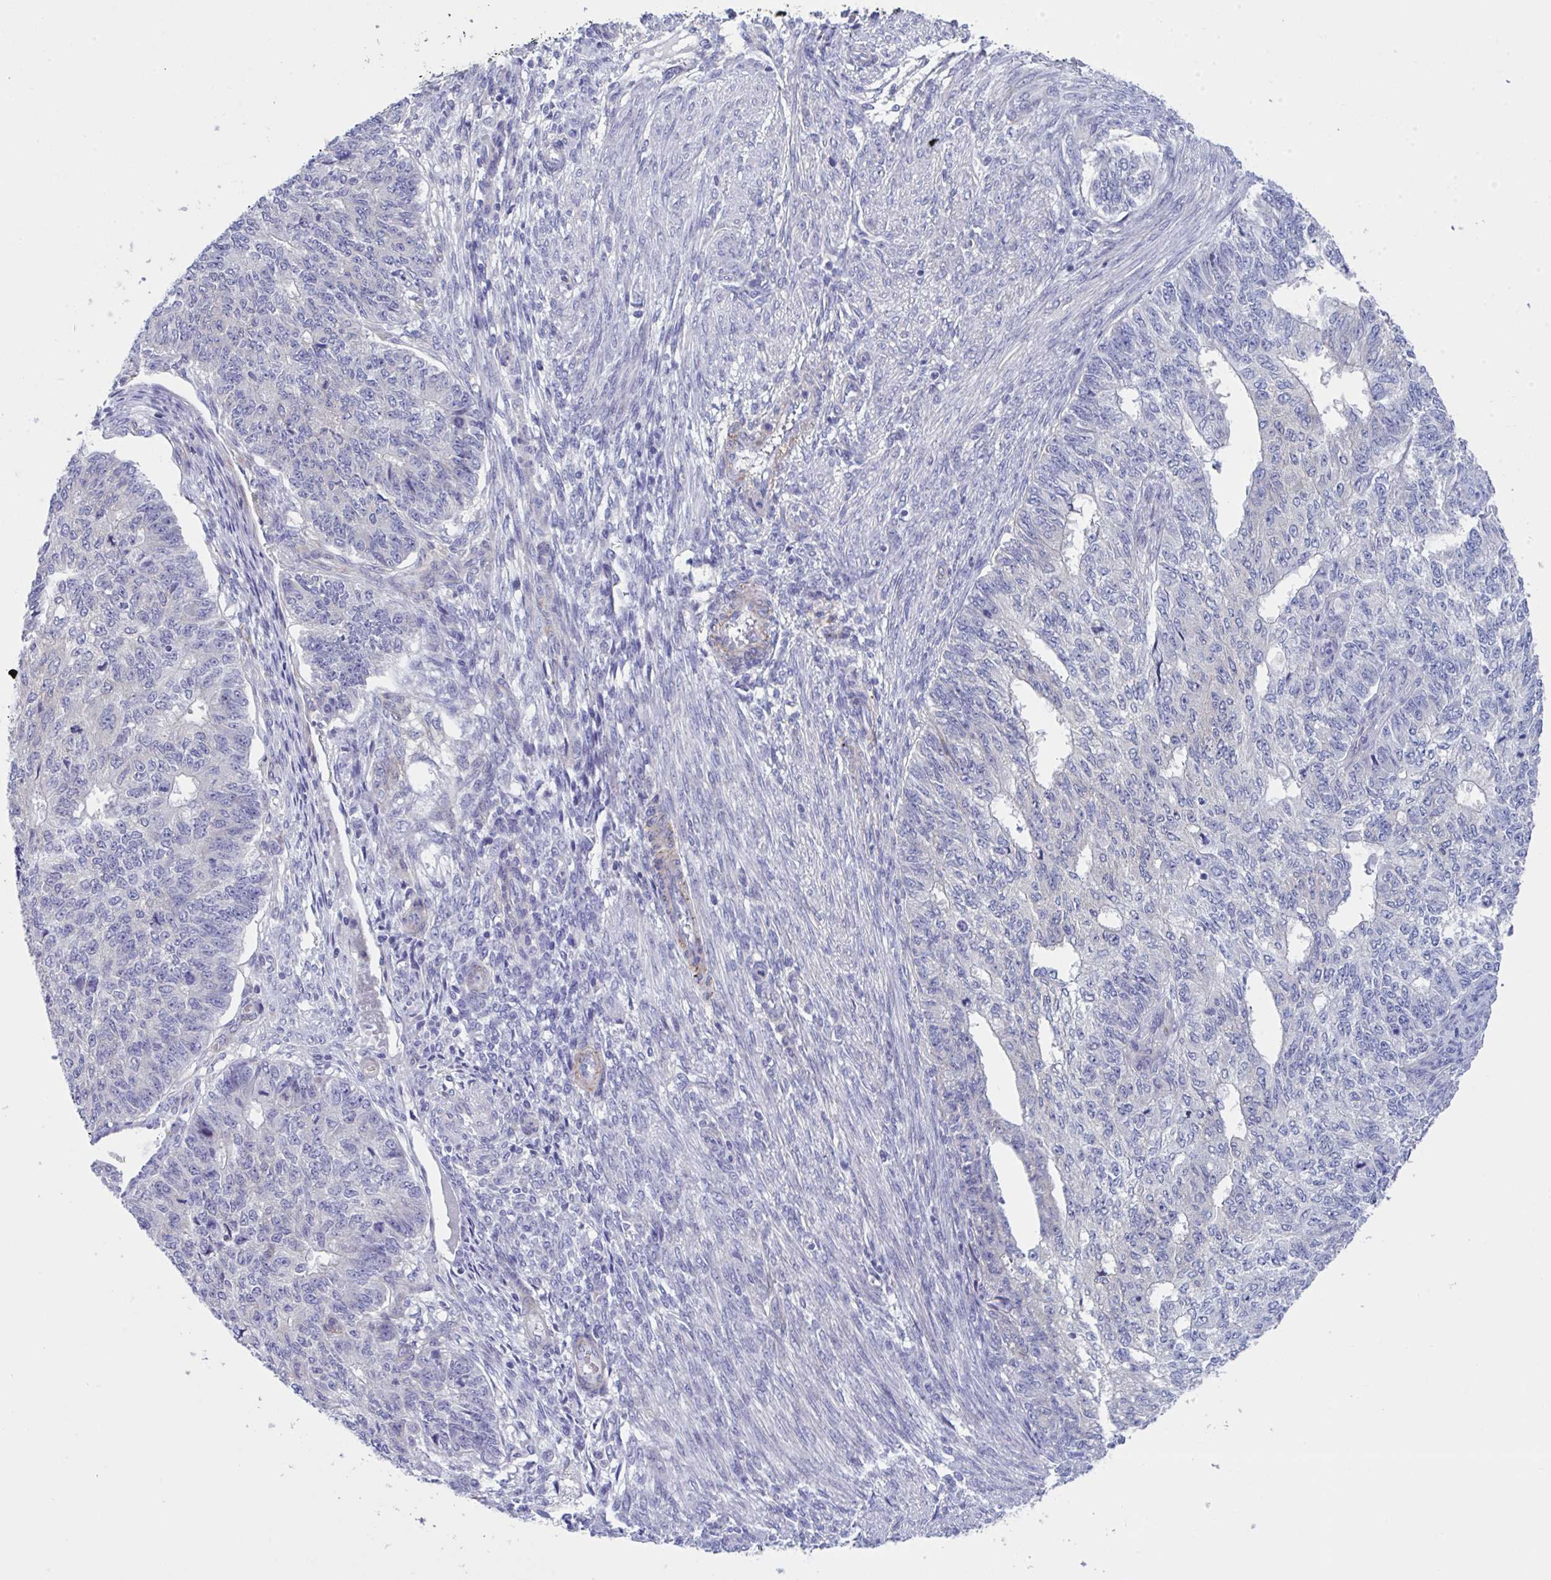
{"staining": {"intensity": "negative", "quantity": "none", "location": "none"}, "tissue": "endometrial cancer", "cell_type": "Tumor cells", "image_type": "cancer", "snomed": [{"axis": "morphology", "description": "Adenocarcinoma, NOS"}, {"axis": "topography", "description": "Endometrium"}], "caption": "This is a micrograph of IHC staining of endometrial cancer (adenocarcinoma), which shows no positivity in tumor cells.", "gene": "LPIN3", "patient": {"sex": "female", "age": 32}}